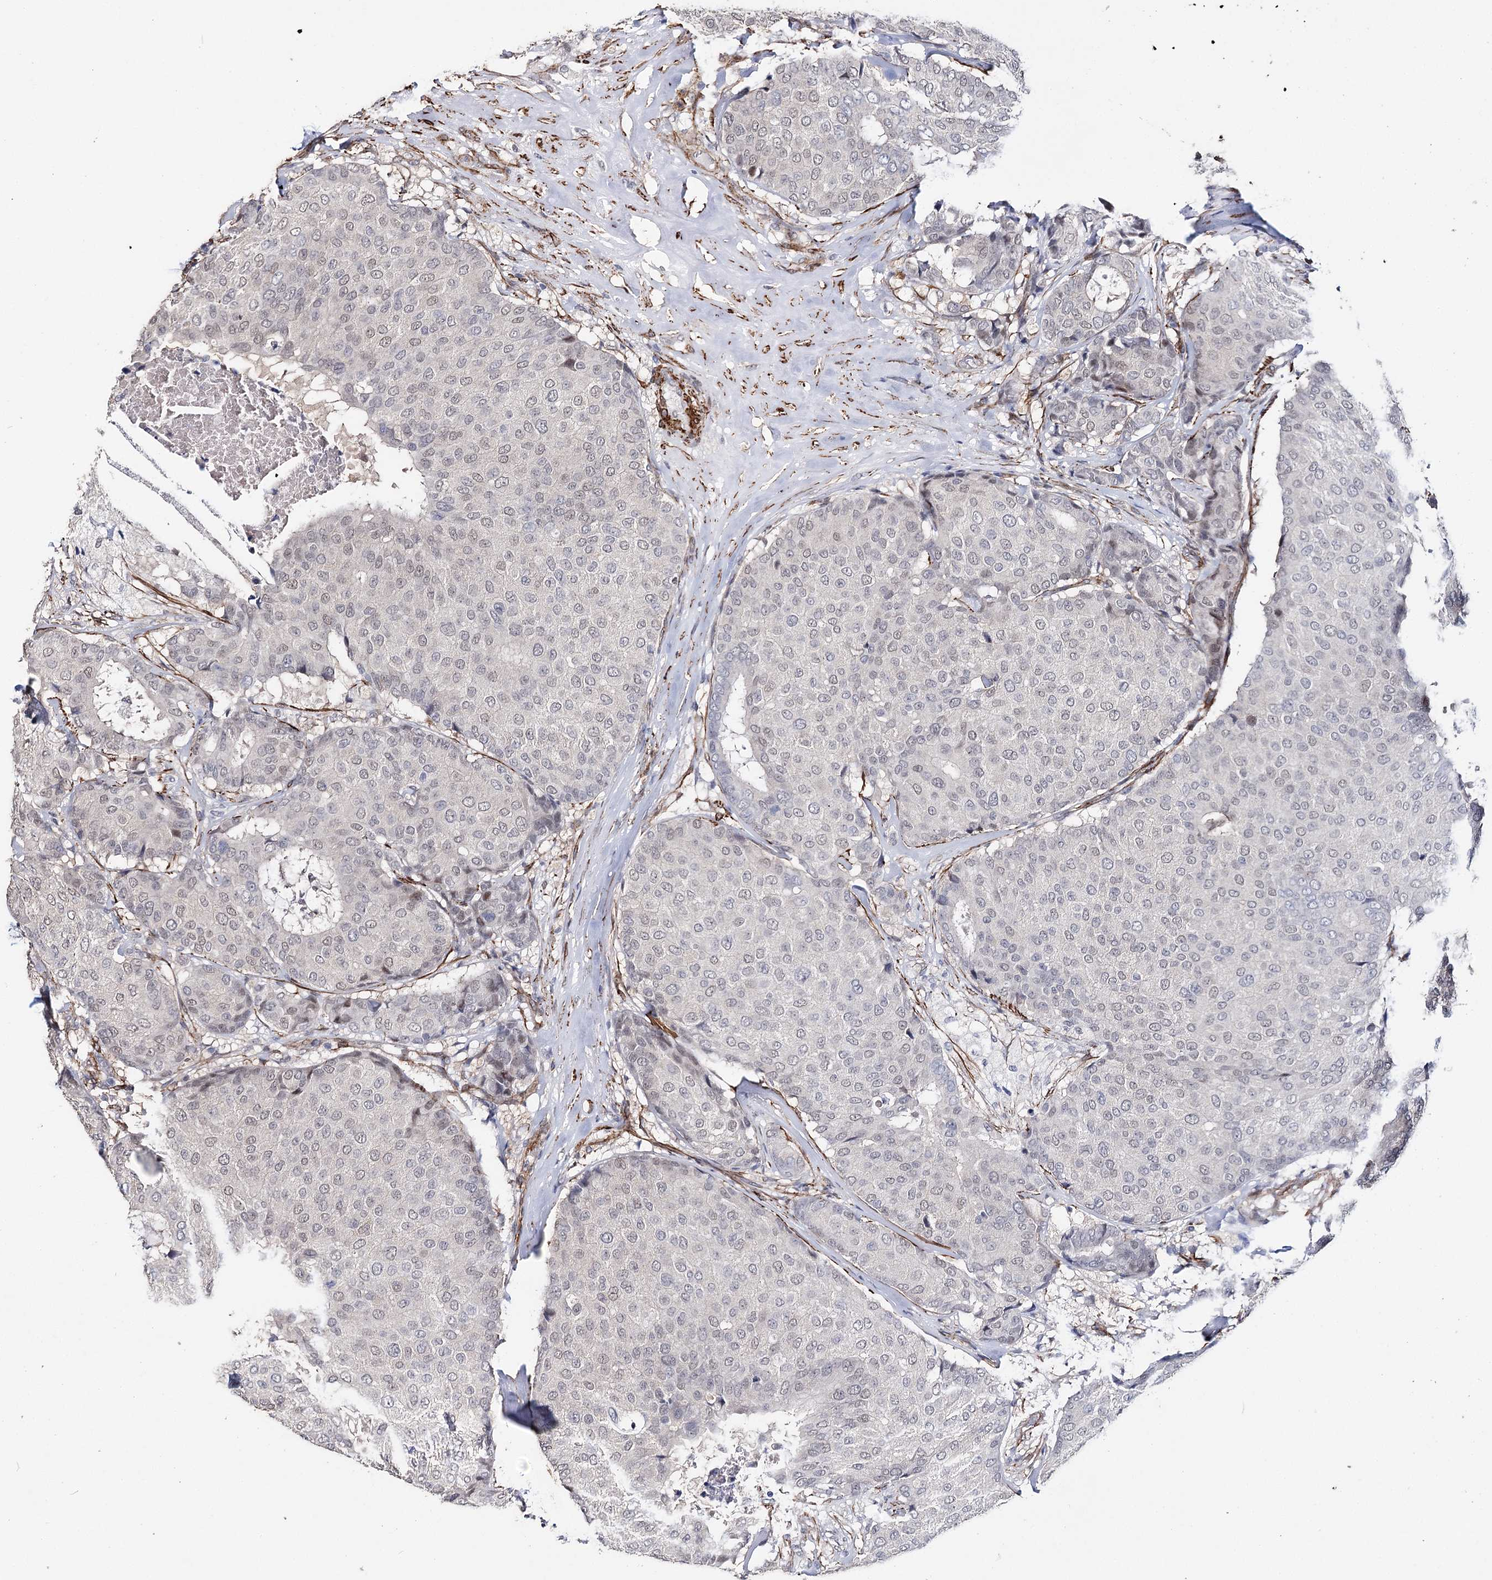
{"staining": {"intensity": "negative", "quantity": "none", "location": "none"}, "tissue": "breast cancer", "cell_type": "Tumor cells", "image_type": "cancer", "snomed": [{"axis": "morphology", "description": "Duct carcinoma"}, {"axis": "topography", "description": "Breast"}], "caption": "Image shows no protein staining in tumor cells of intraductal carcinoma (breast) tissue.", "gene": "CFAP46", "patient": {"sex": "female", "age": 75}}